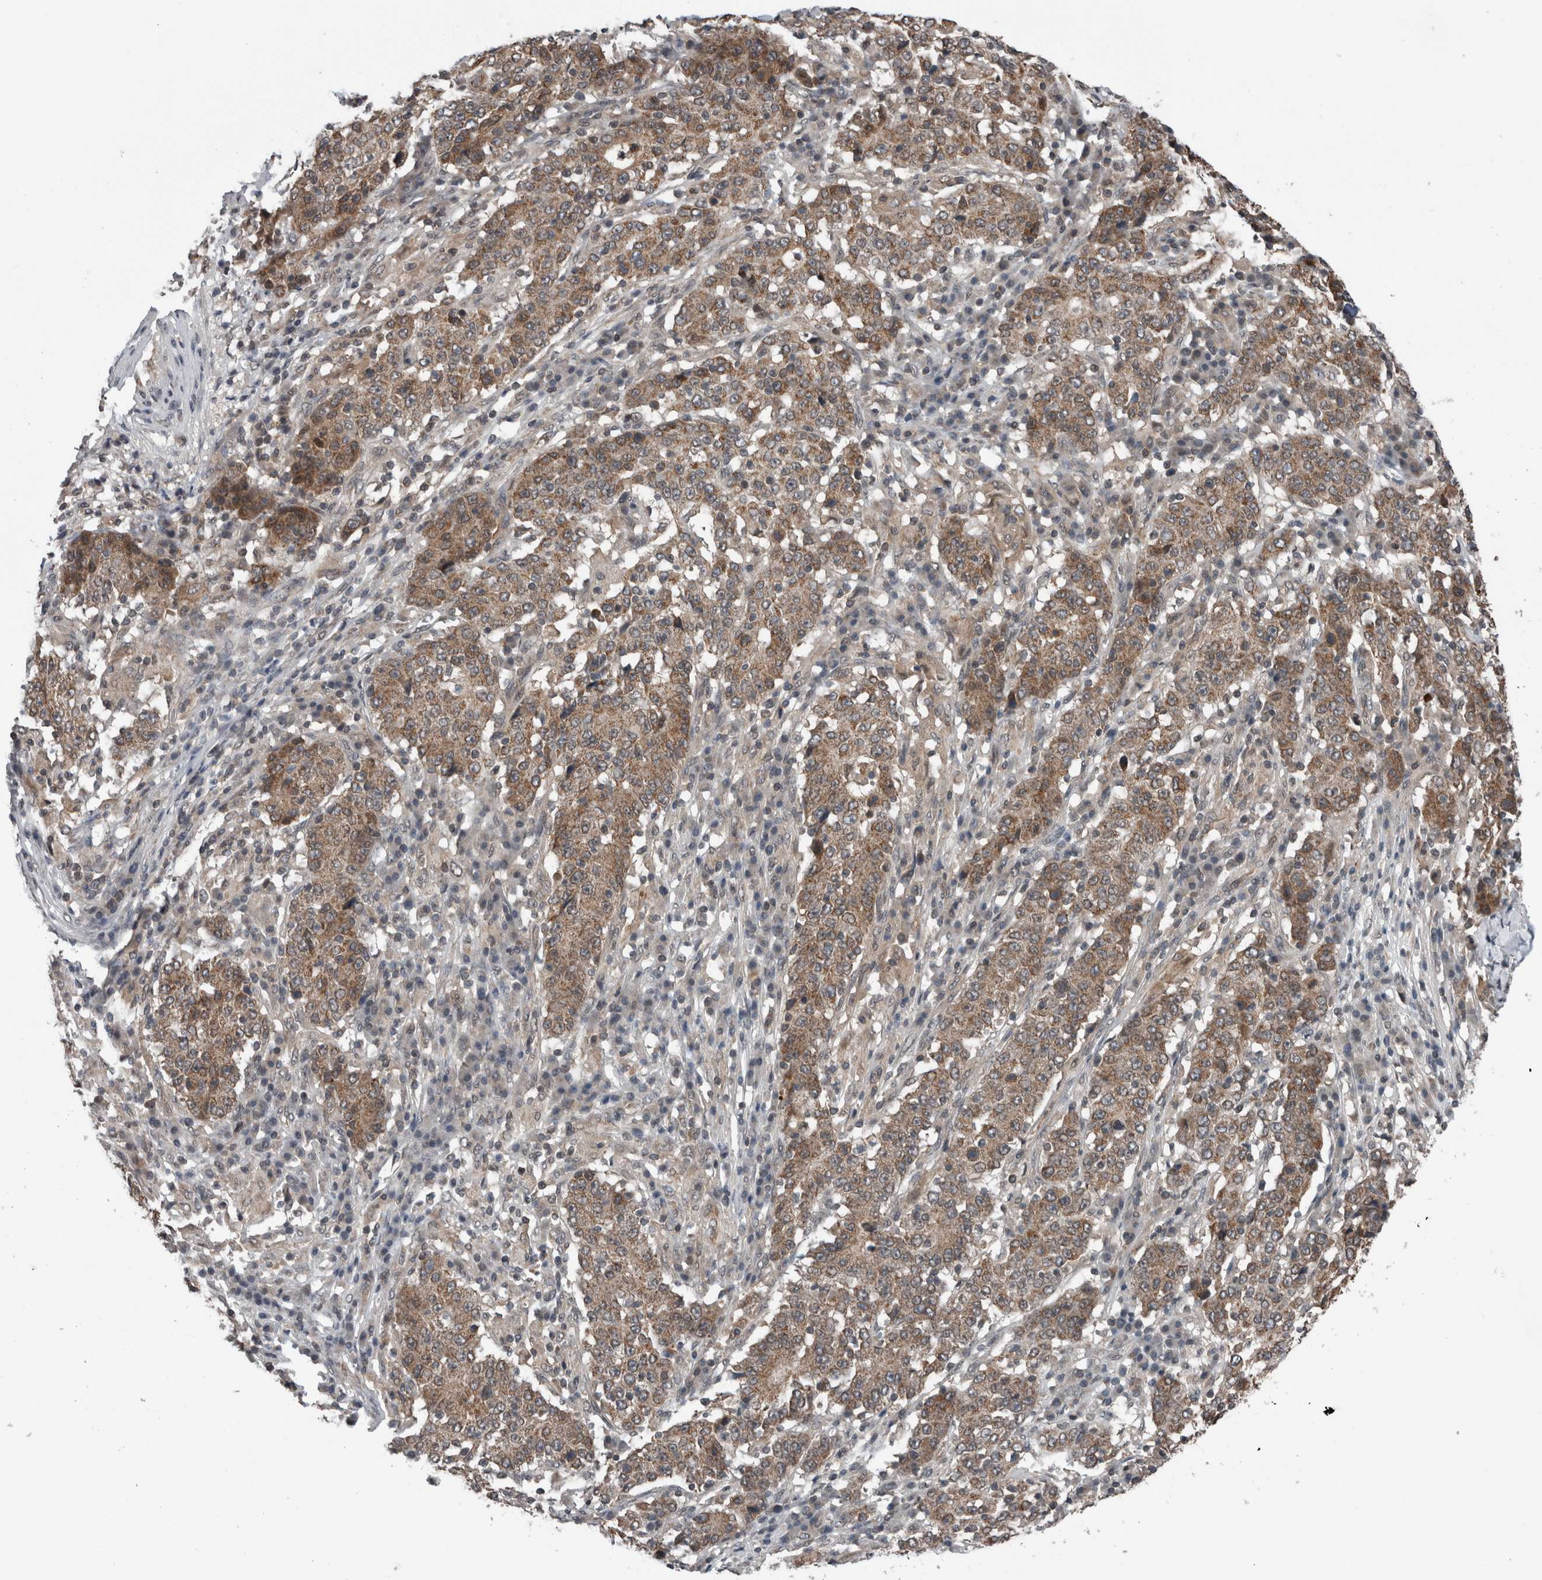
{"staining": {"intensity": "moderate", "quantity": ">75%", "location": "cytoplasmic/membranous"}, "tissue": "stomach cancer", "cell_type": "Tumor cells", "image_type": "cancer", "snomed": [{"axis": "morphology", "description": "Adenocarcinoma, NOS"}, {"axis": "topography", "description": "Stomach"}], "caption": "Brown immunohistochemical staining in stomach adenocarcinoma displays moderate cytoplasmic/membranous positivity in about >75% of tumor cells. Immunohistochemistry stains the protein of interest in brown and the nuclei are stained blue.", "gene": "ENY2", "patient": {"sex": "male", "age": 59}}